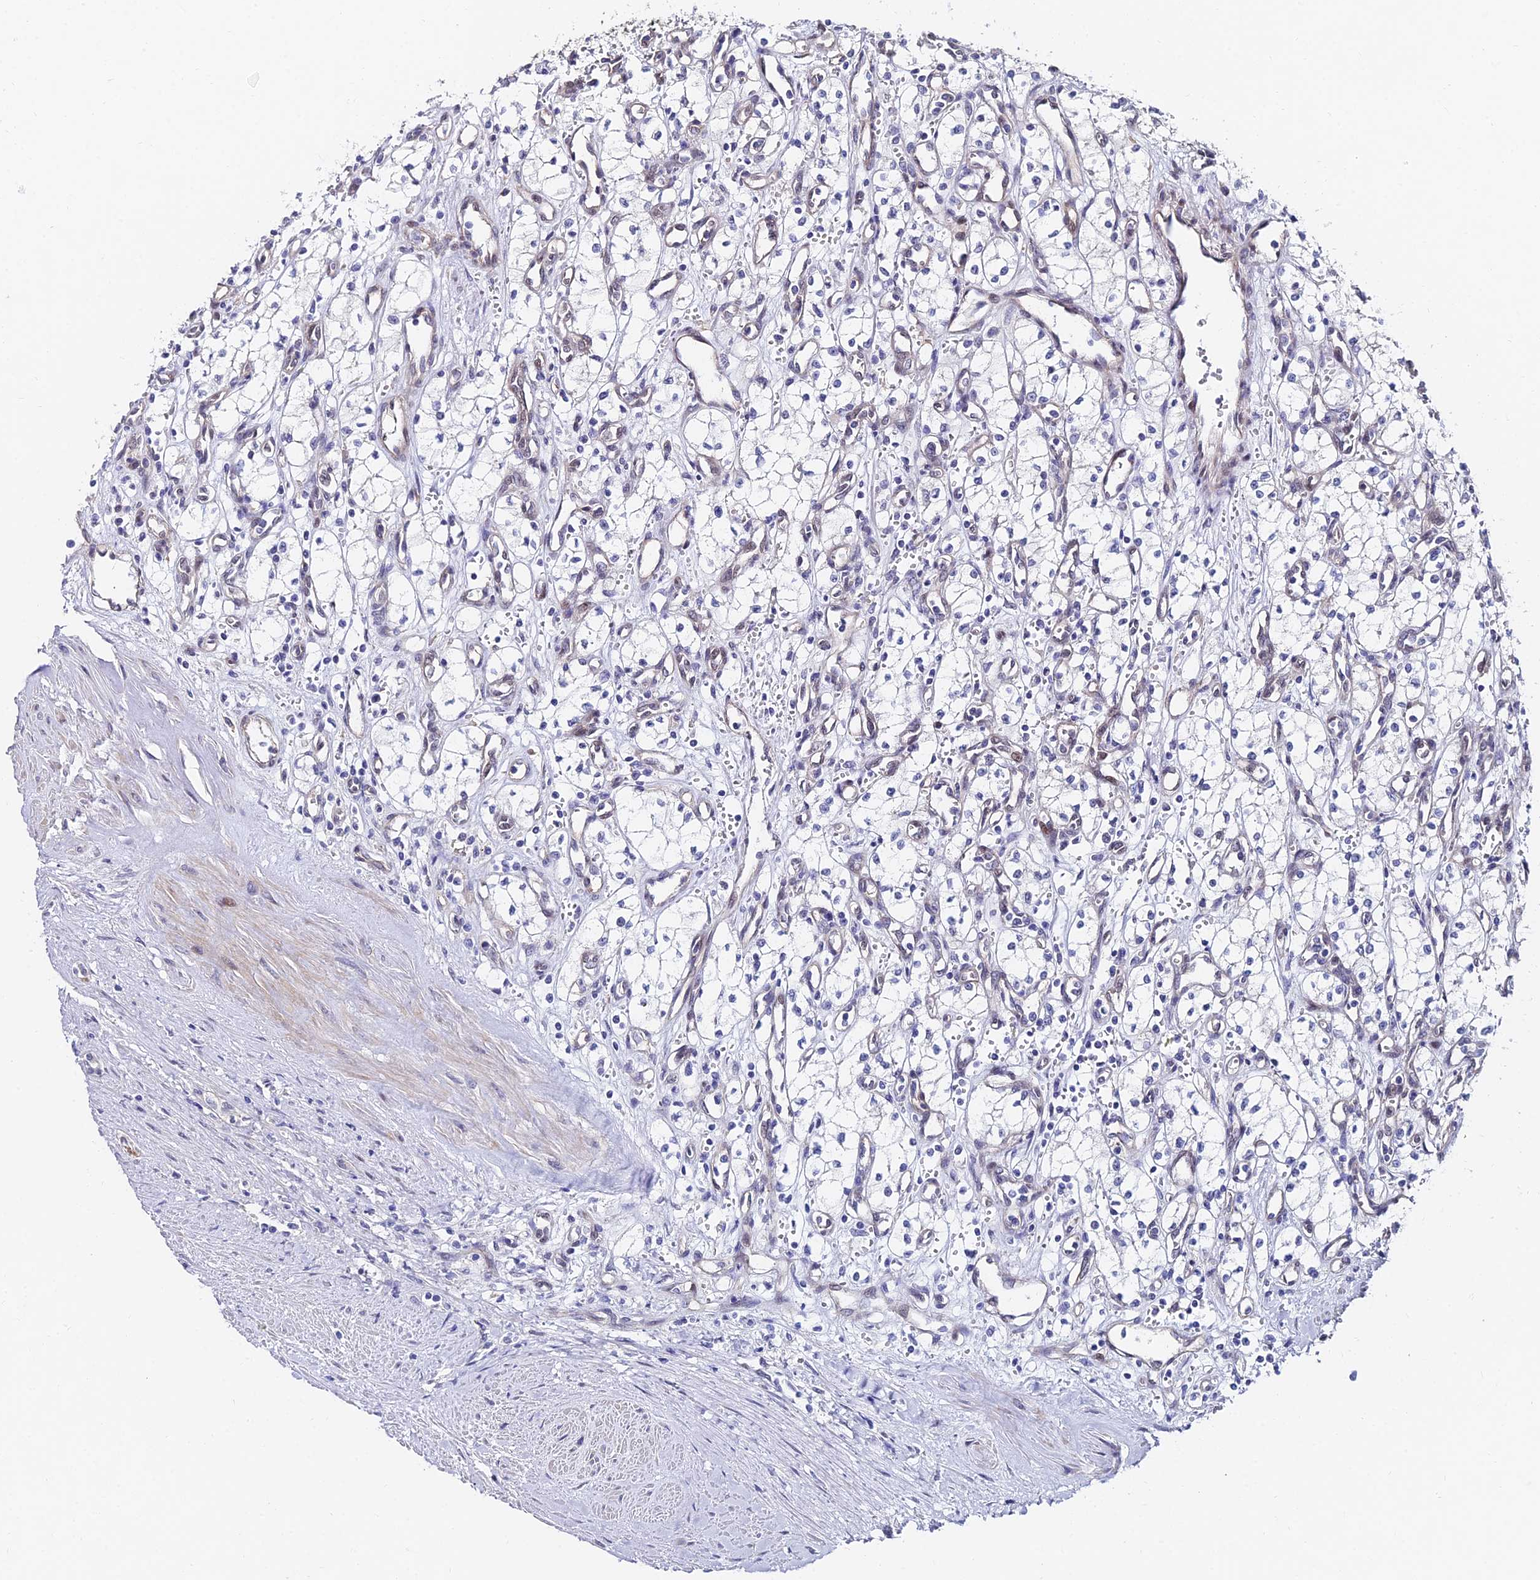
{"staining": {"intensity": "negative", "quantity": "none", "location": "none"}, "tissue": "renal cancer", "cell_type": "Tumor cells", "image_type": "cancer", "snomed": [{"axis": "morphology", "description": "Adenocarcinoma, NOS"}, {"axis": "topography", "description": "Kidney"}], "caption": "DAB immunohistochemical staining of adenocarcinoma (renal) reveals no significant staining in tumor cells.", "gene": "TRIM24", "patient": {"sex": "male", "age": 59}}